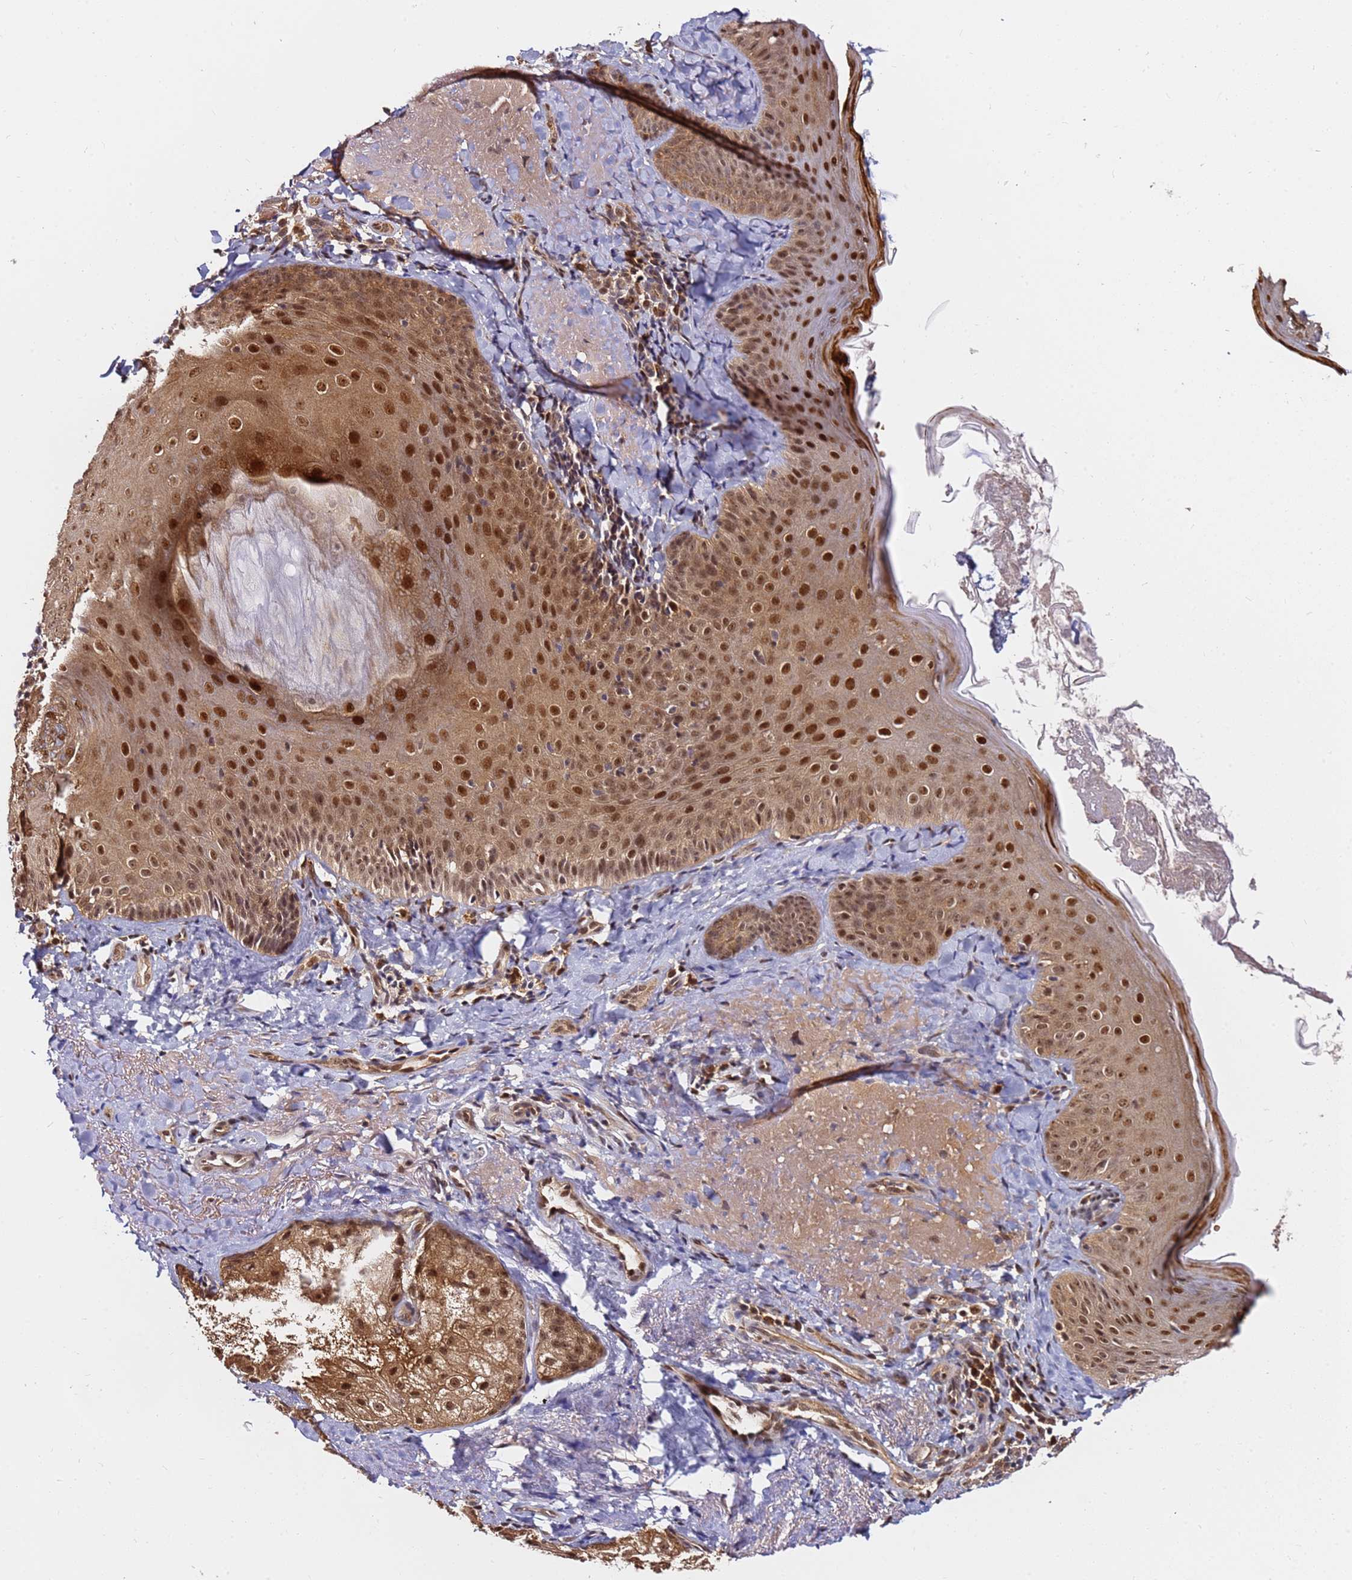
{"staining": {"intensity": "moderate", "quantity": ">75%", "location": "cytoplasmic/membranous,nuclear"}, "tissue": "skin", "cell_type": "Fibroblasts", "image_type": "normal", "snomed": [{"axis": "morphology", "description": "Normal tissue, NOS"}, {"axis": "topography", "description": "Skin"}], "caption": "Skin stained with DAB immunohistochemistry displays medium levels of moderate cytoplasmic/membranous,nuclear expression in approximately >75% of fibroblasts.", "gene": "RGS18", "patient": {"sex": "male", "age": 57}}